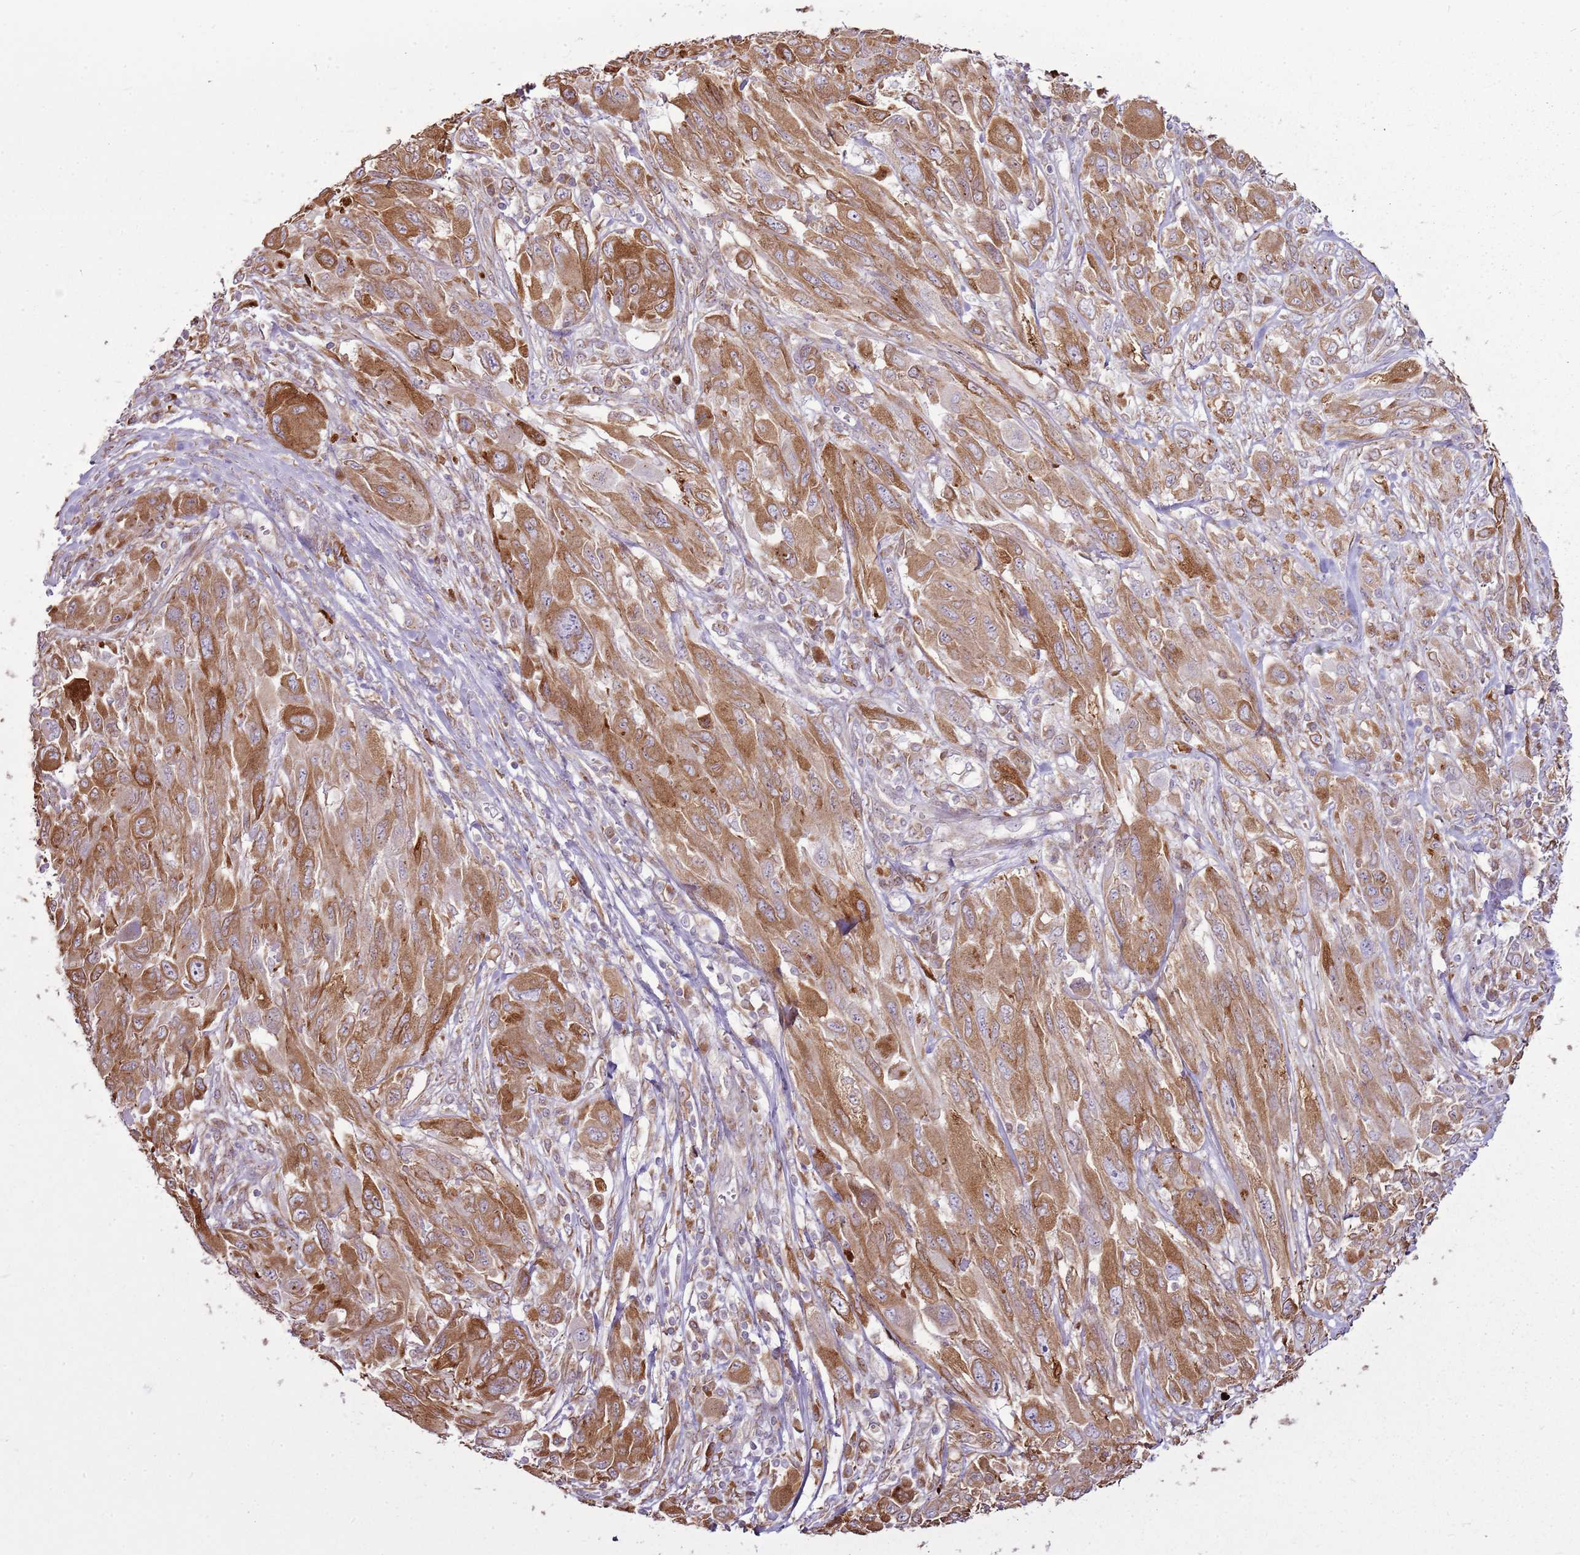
{"staining": {"intensity": "moderate", "quantity": ">75%", "location": "cytoplasmic/membranous"}, "tissue": "melanoma", "cell_type": "Tumor cells", "image_type": "cancer", "snomed": [{"axis": "morphology", "description": "Malignant melanoma, NOS"}, {"axis": "topography", "description": "Skin"}], "caption": "An image showing moderate cytoplasmic/membranous expression in approximately >75% of tumor cells in malignant melanoma, as visualized by brown immunohistochemical staining.", "gene": "TMED10", "patient": {"sex": "female", "age": 91}}